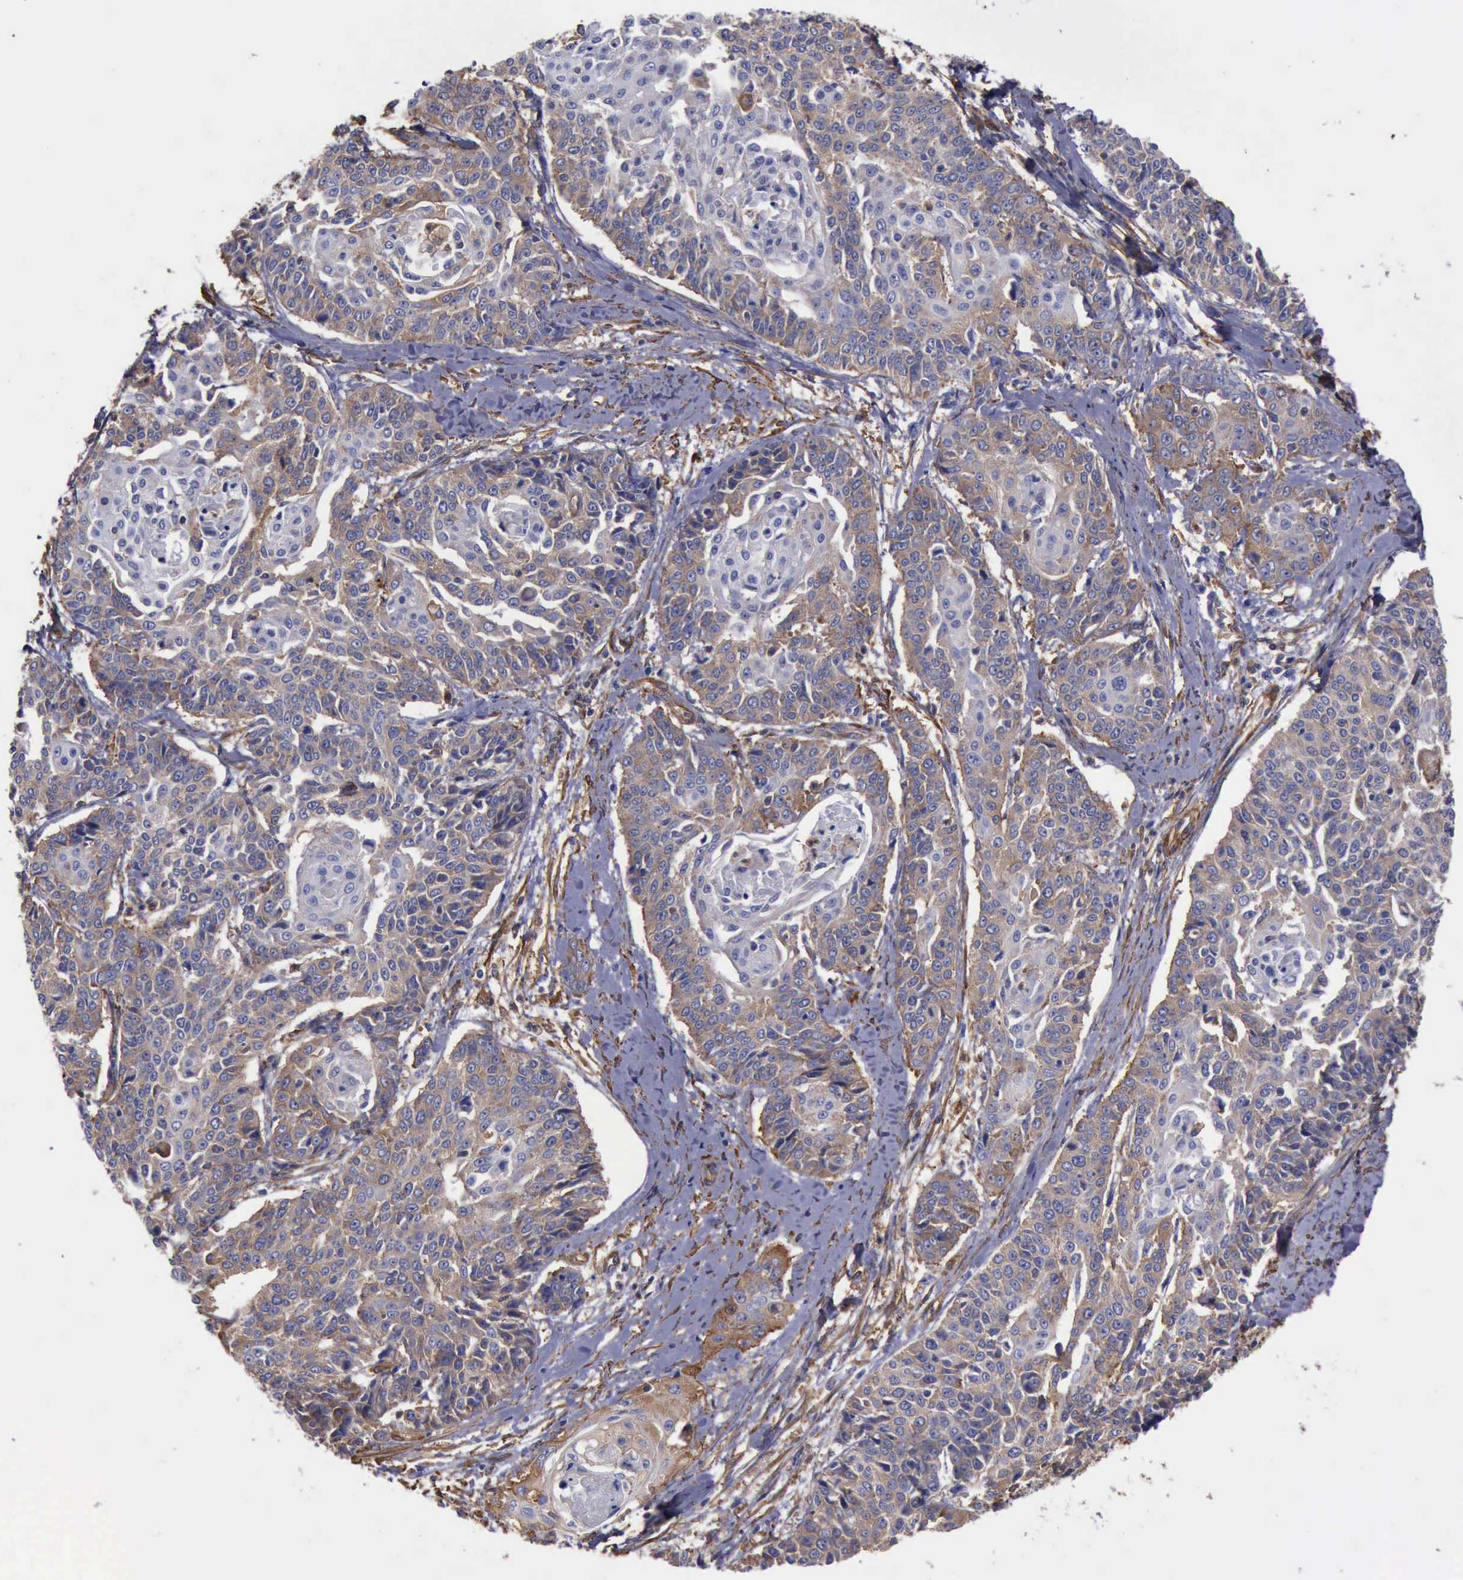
{"staining": {"intensity": "strong", "quantity": "25%-75%", "location": "cytoplasmic/membranous"}, "tissue": "cervical cancer", "cell_type": "Tumor cells", "image_type": "cancer", "snomed": [{"axis": "morphology", "description": "Squamous cell carcinoma, NOS"}, {"axis": "topography", "description": "Cervix"}], "caption": "Cervical cancer was stained to show a protein in brown. There is high levels of strong cytoplasmic/membranous positivity in approximately 25%-75% of tumor cells.", "gene": "FLNA", "patient": {"sex": "female", "age": 64}}